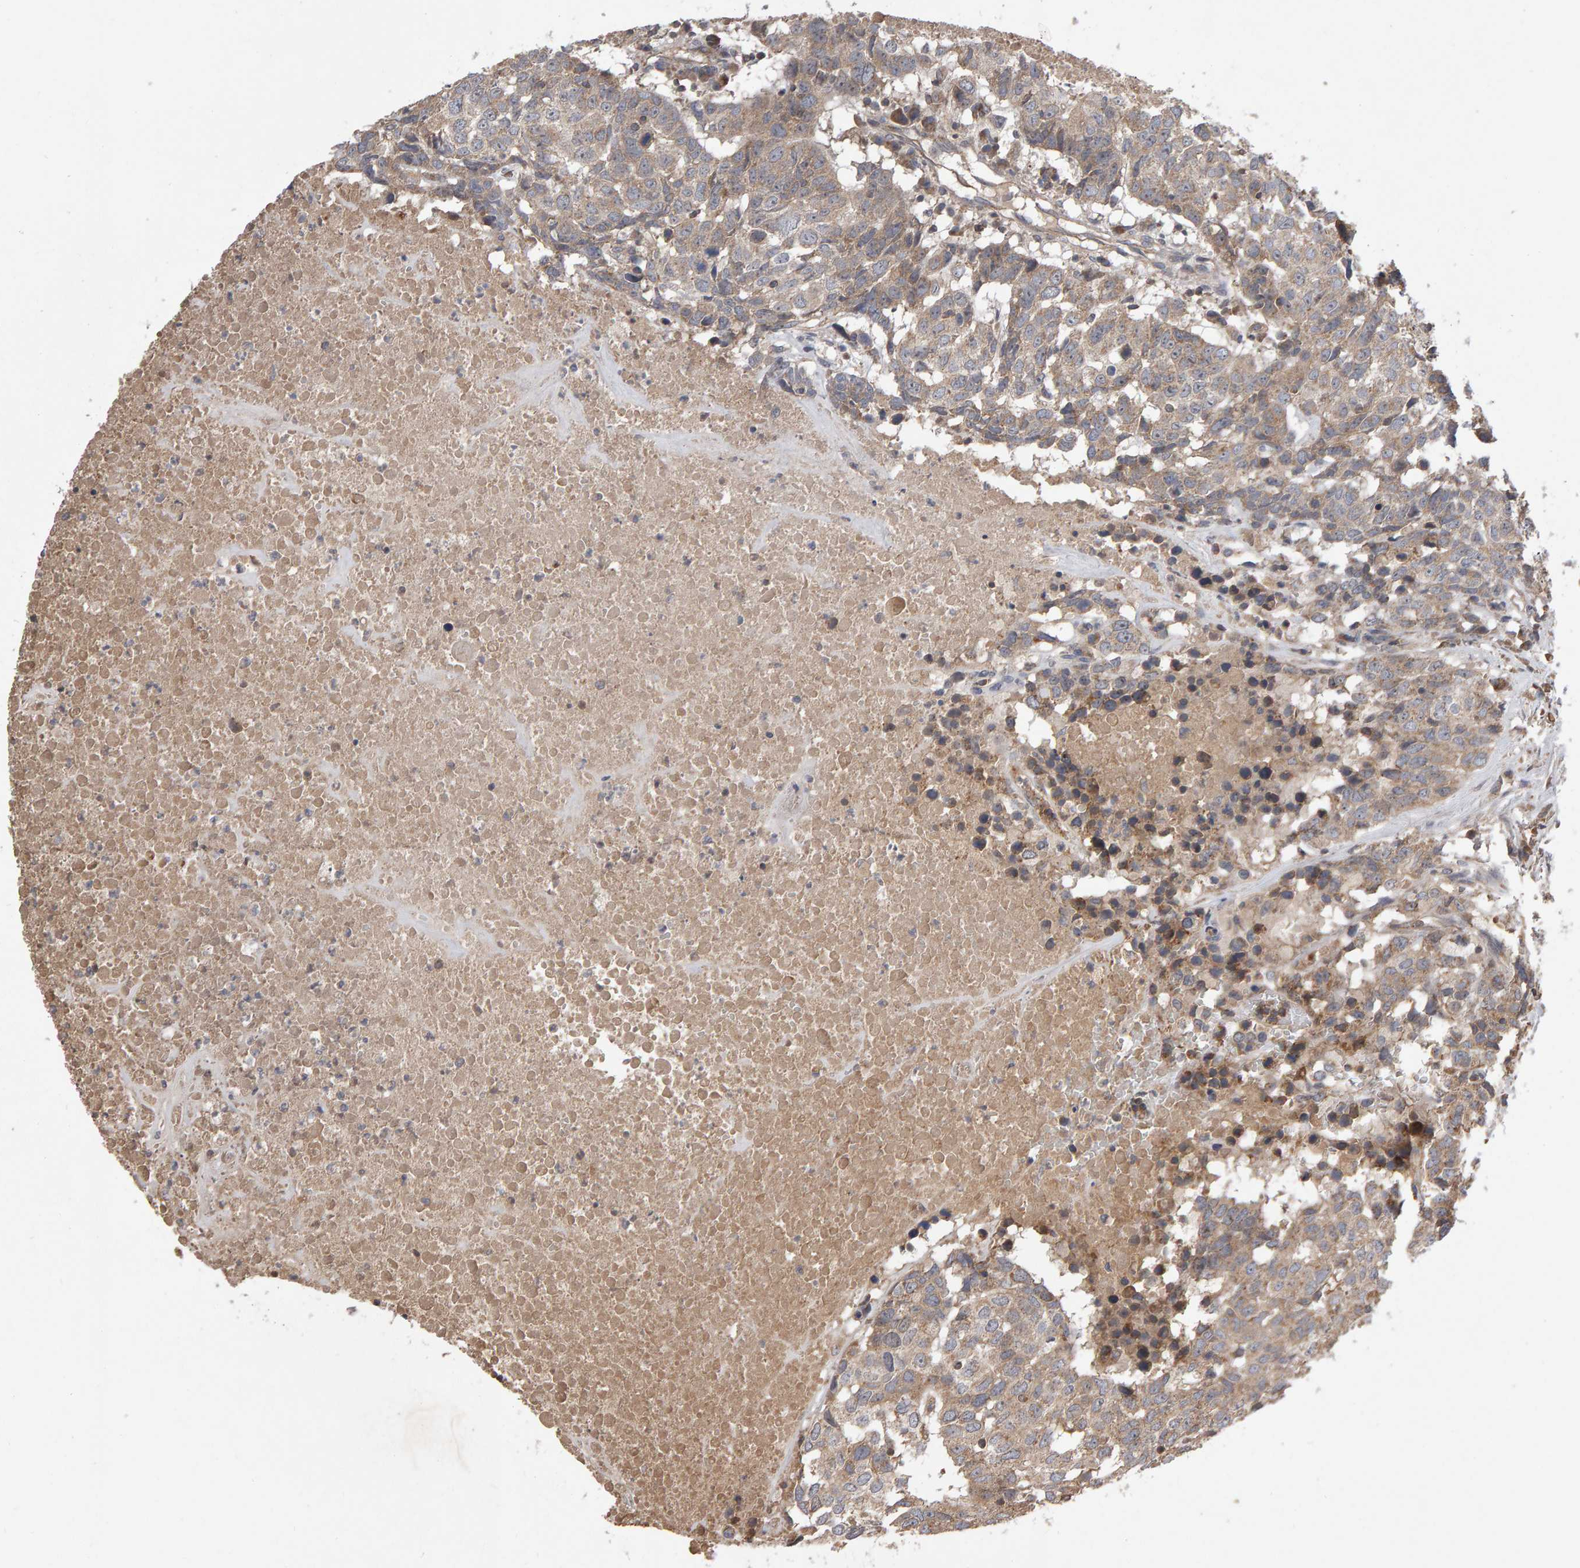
{"staining": {"intensity": "weak", "quantity": ">75%", "location": "cytoplasmic/membranous"}, "tissue": "head and neck cancer", "cell_type": "Tumor cells", "image_type": "cancer", "snomed": [{"axis": "morphology", "description": "Squamous cell carcinoma, NOS"}, {"axis": "topography", "description": "Head-Neck"}], "caption": "IHC histopathology image of head and neck cancer (squamous cell carcinoma) stained for a protein (brown), which demonstrates low levels of weak cytoplasmic/membranous positivity in about >75% of tumor cells.", "gene": "PGS1", "patient": {"sex": "male", "age": 66}}